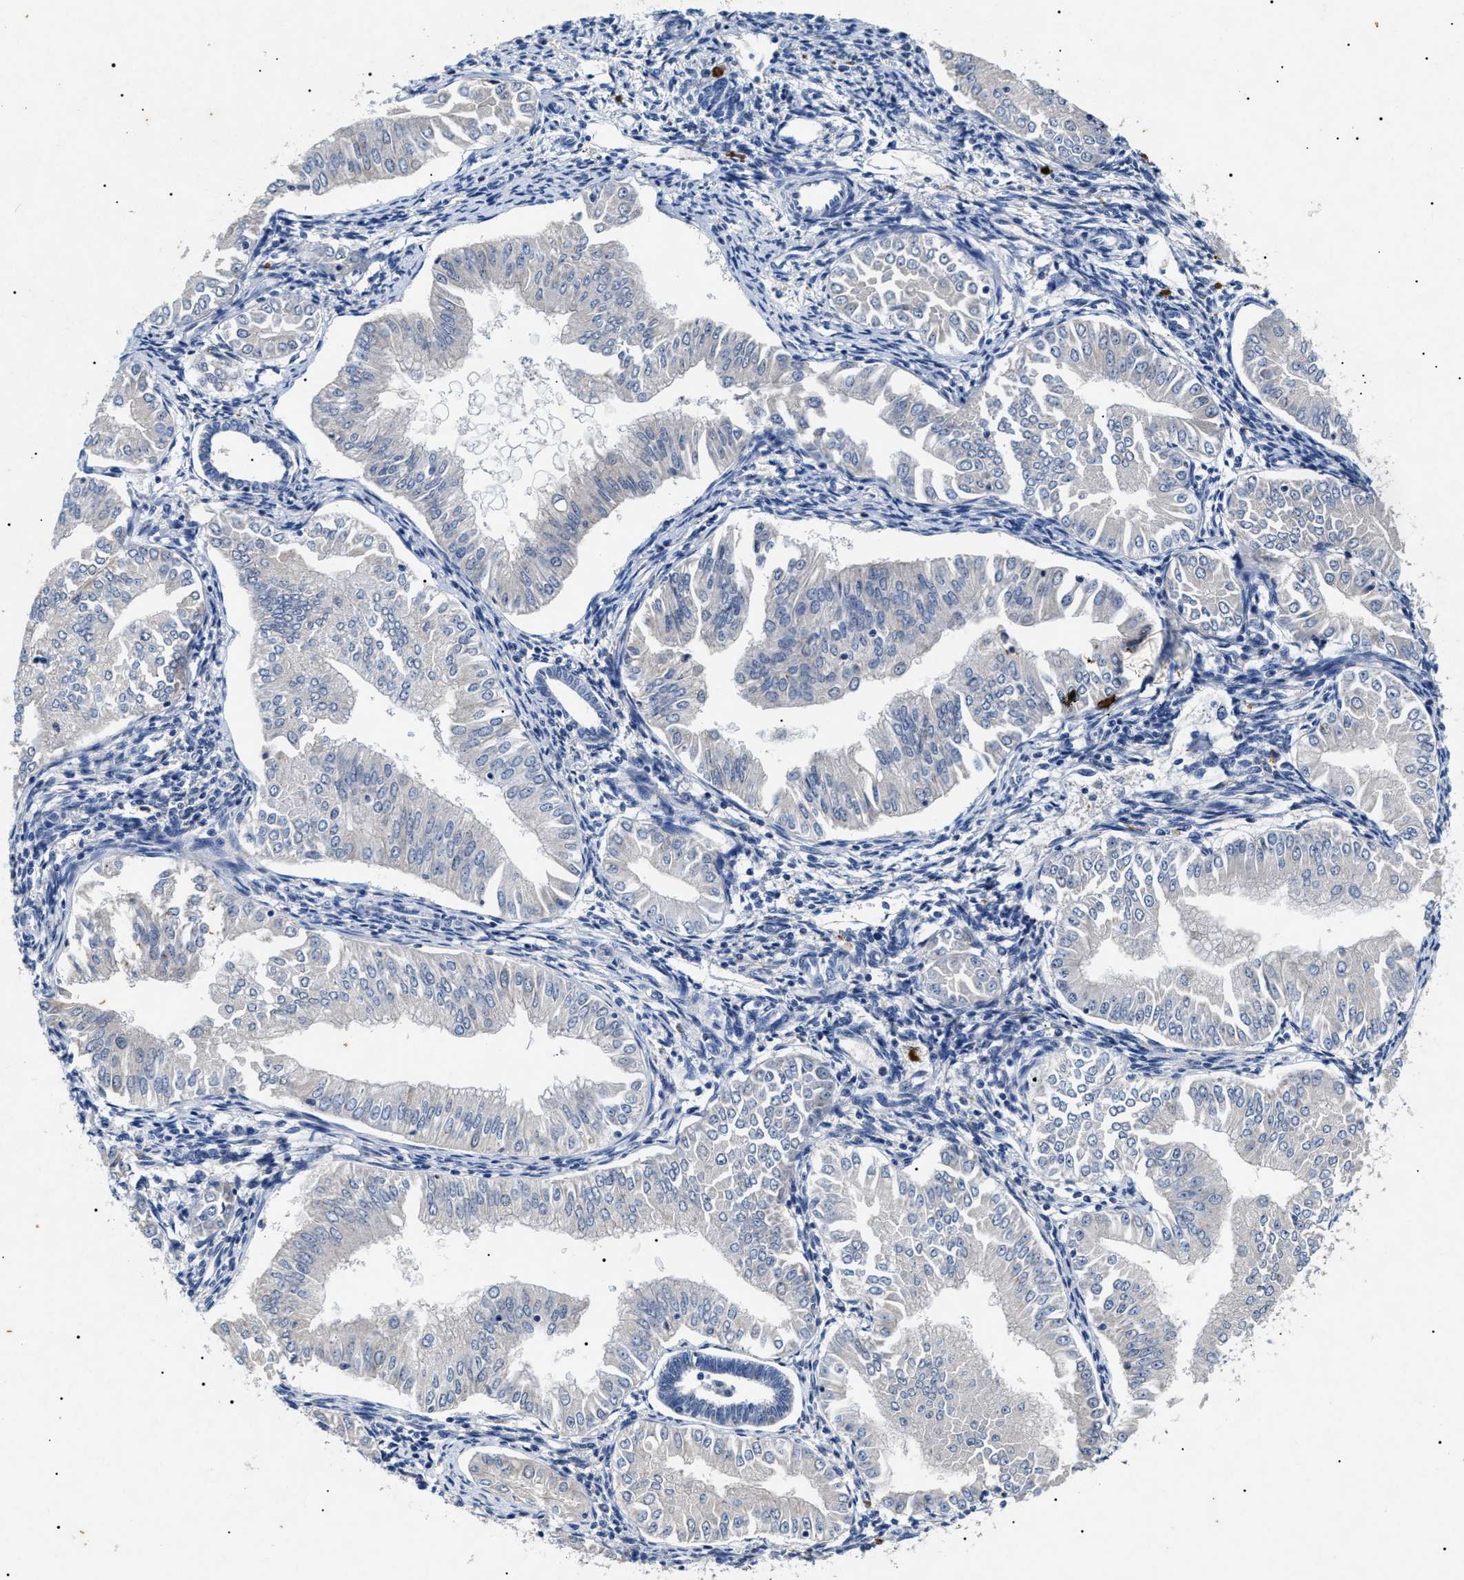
{"staining": {"intensity": "negative", "quantity": "none", "location": "none"}, "tissue": "endometrial cancer", "cell_type": "Tumor cells", "image_type": "cancer", "snomed": [{"axis": "morphology", "description": "Normal tissue, NOS"}, {"axis": "morphology", "description": "Adenocarcinoma, NOS"}, {"axis": "topography", "description": "Endometrium"}], "caption": "The IHC image has no significant expression in tumor cells of endometrial adenocarcinoma tissue.", "gene": "LRRC8E", "patient": {"sex": "female", "age": 53}}